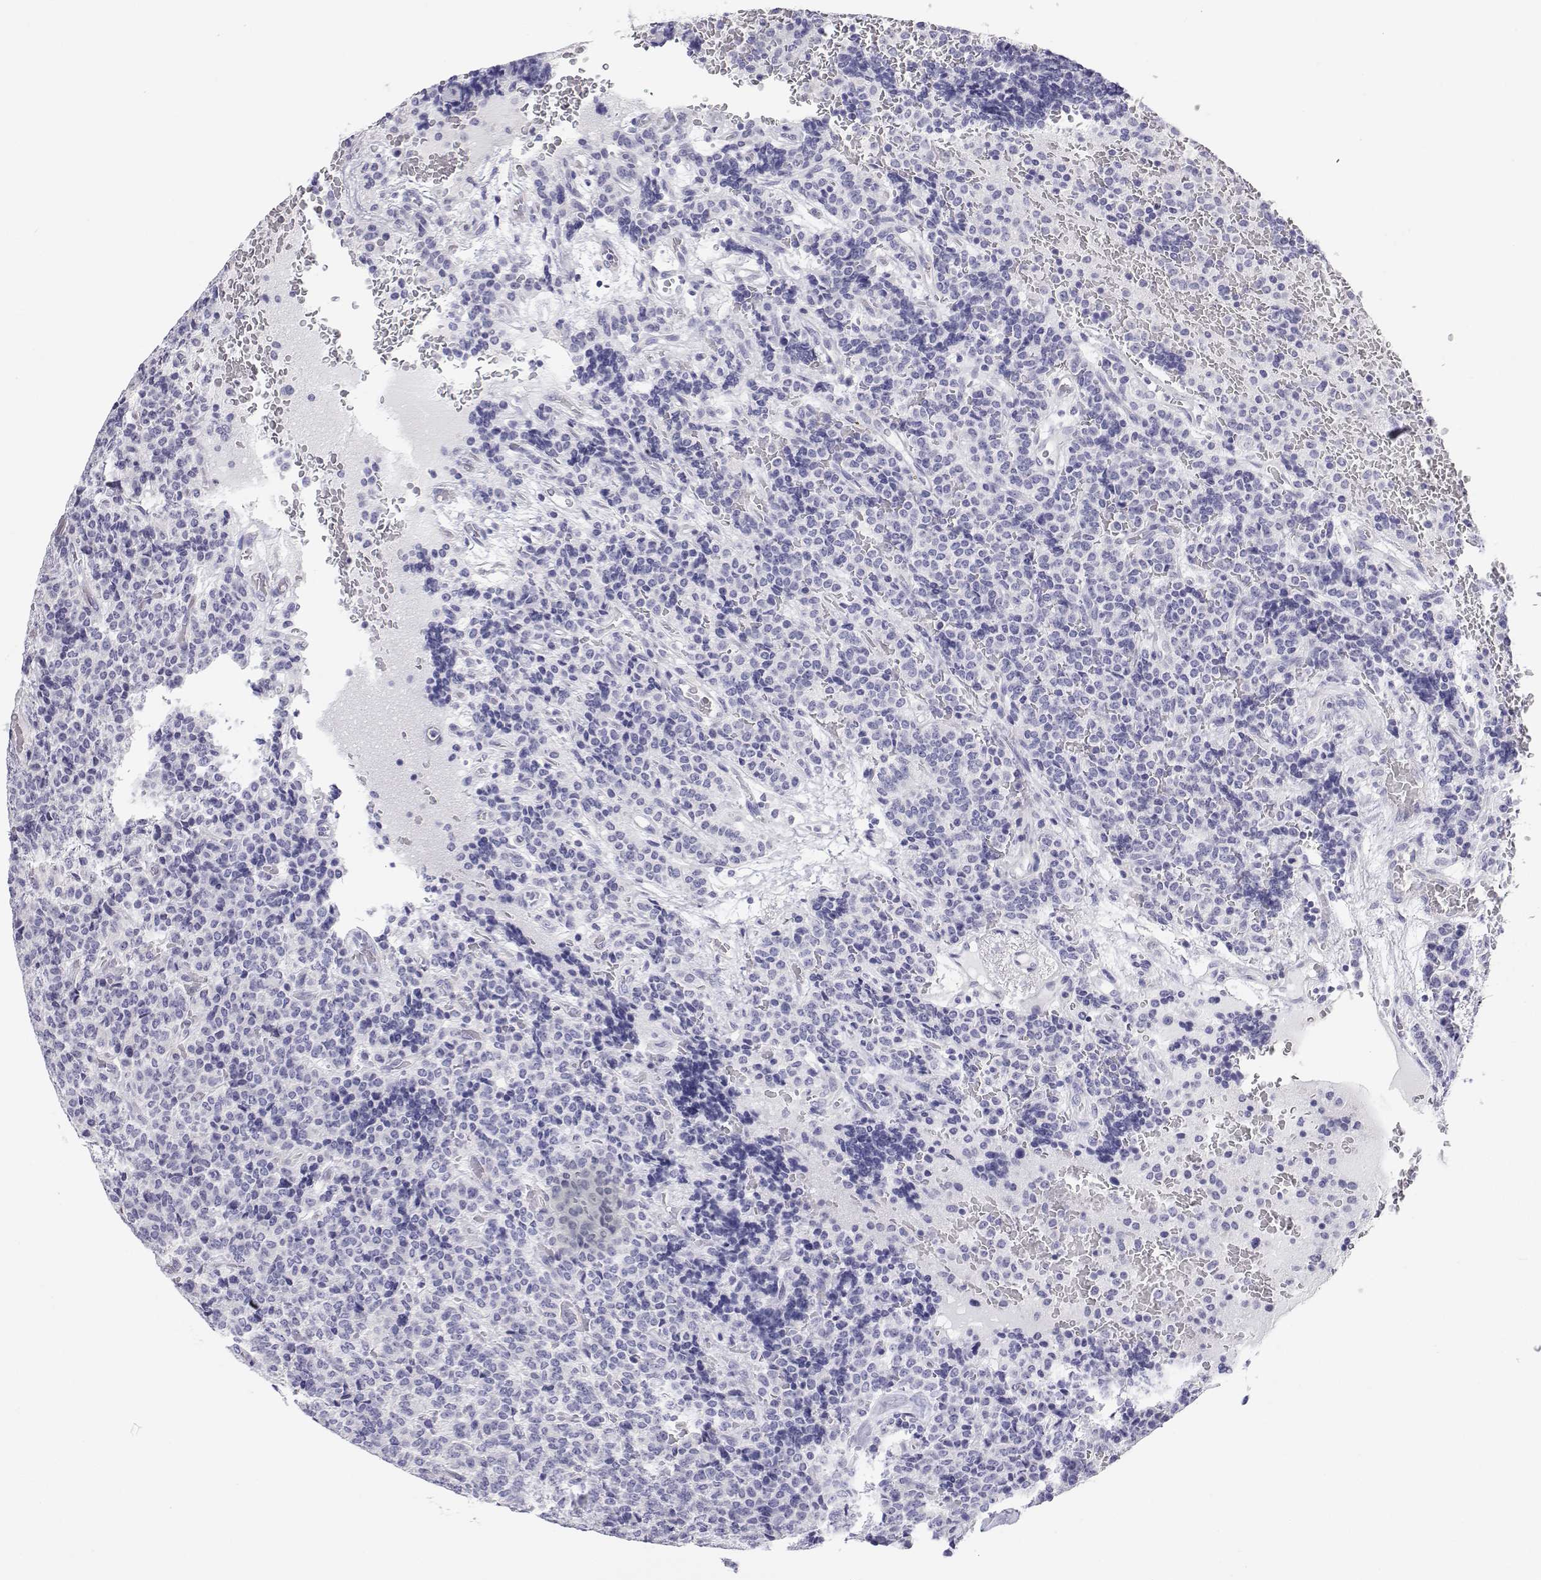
{"staining": {"intensity": "negative", "quantity": "none", "location": "none"}, "tissue": "carcinoid", "cell_type": "Tumor cells", "image_type": "cancer", "snomed": [{"axis": "morphology", "description": "Carcinoid, malignant, NOS"}, {"axis": "topography", "description": "Pancreas"}], "caption": "The image reveals no staining of tumor cells in carcinoid (malignant).", "gene": "BHMT", "patient": {"sex": "male", "age": 36}}